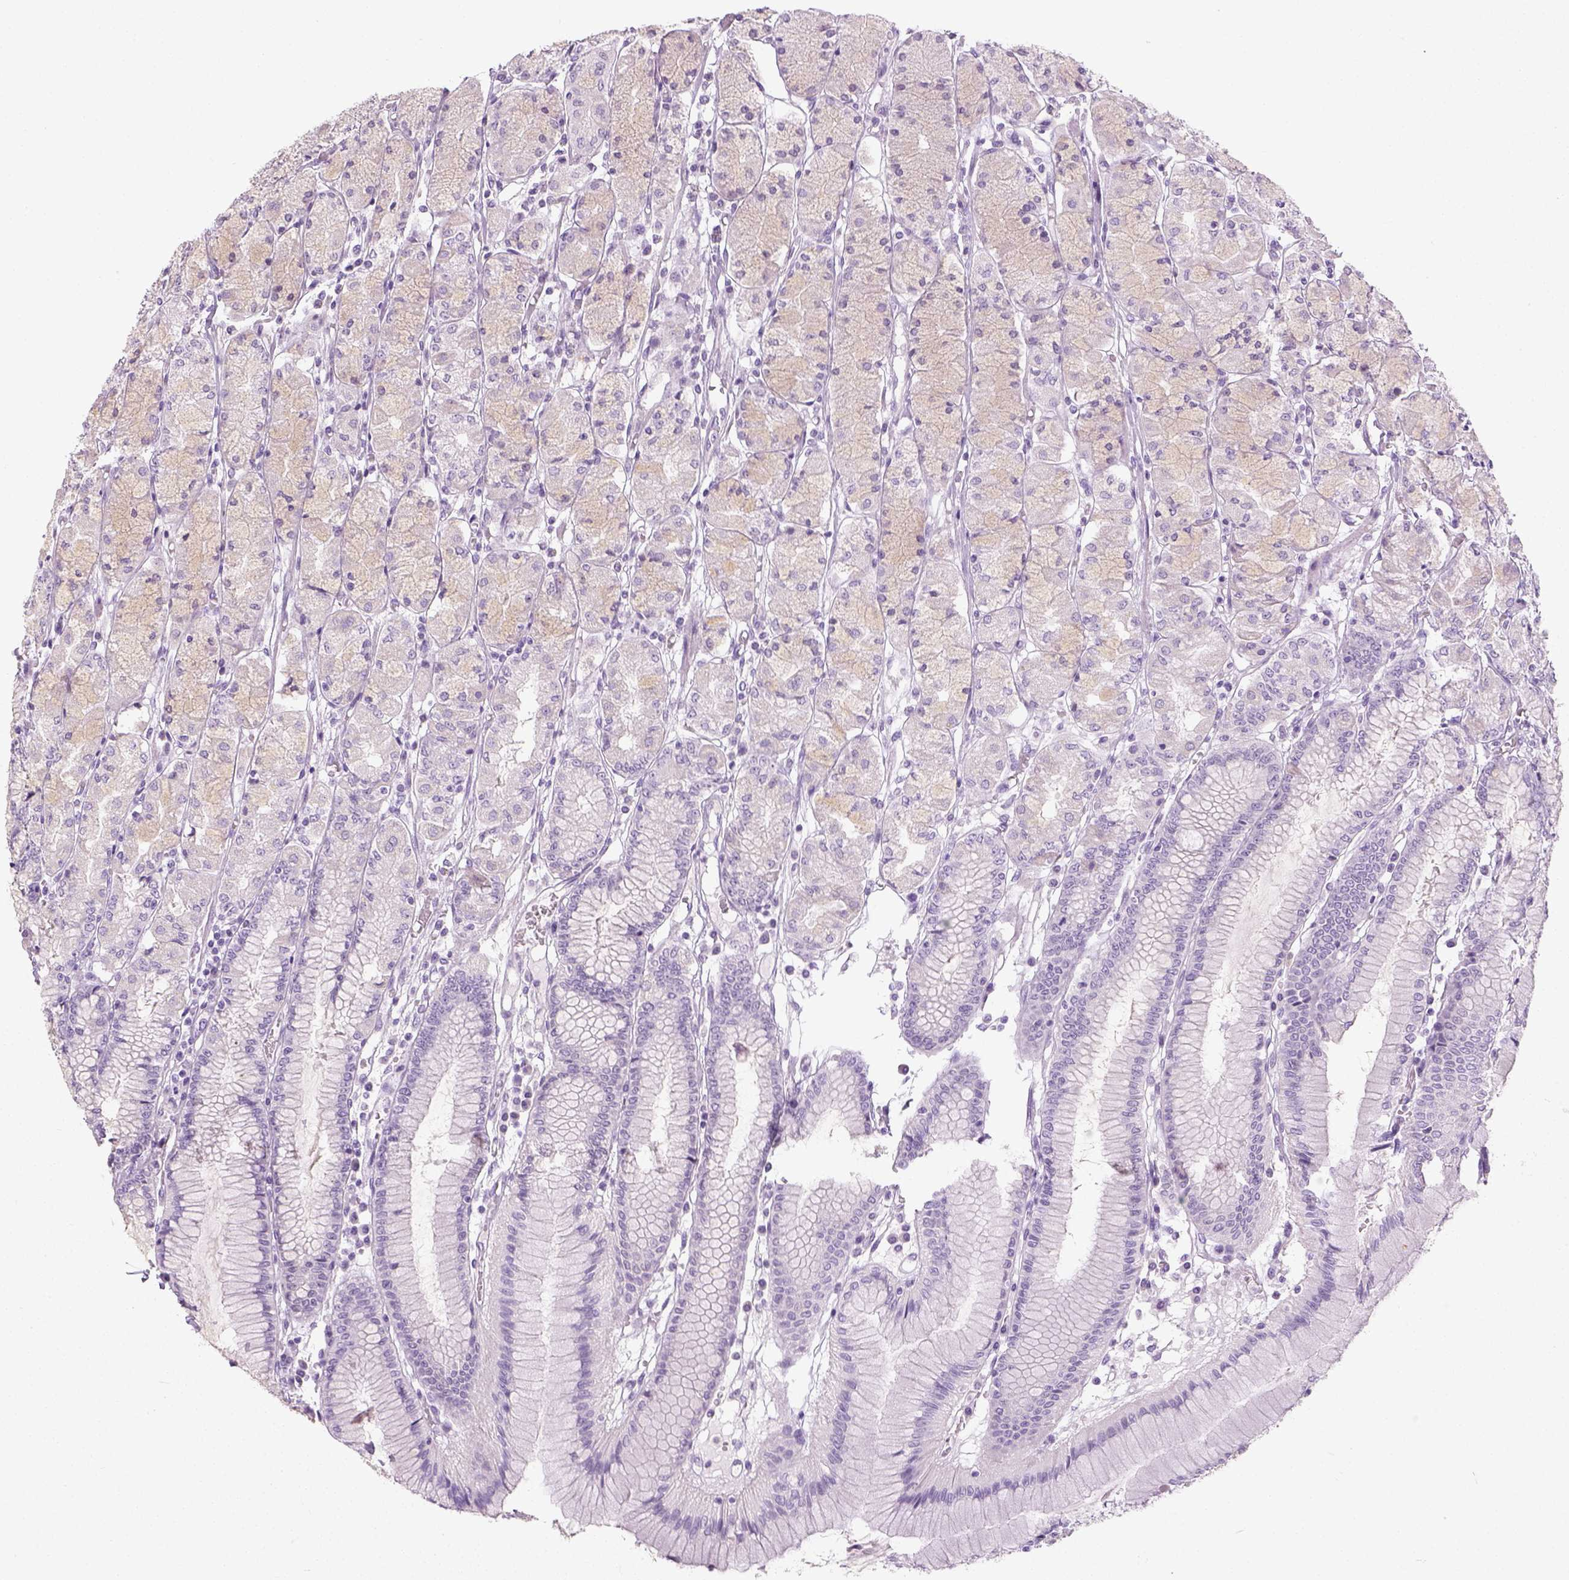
{"staining": {"intensity": "negative", "quantity": "none", "location": "none"}, "tissue": "stomach", "cell_type": "Glandular cells", "image_type": "normal", "snomed": [{"axis": "morphology", "description": "Normal tissue, NOS"}, {"axis": "topography", "description": "Stomach, upper"}], "caption": "Unremarkable stomach was stained to show a protein in brown. There is no significant expression in glandular cells.", "gene": "LGSN", "patient": {"sex": "male", "age": 69}}